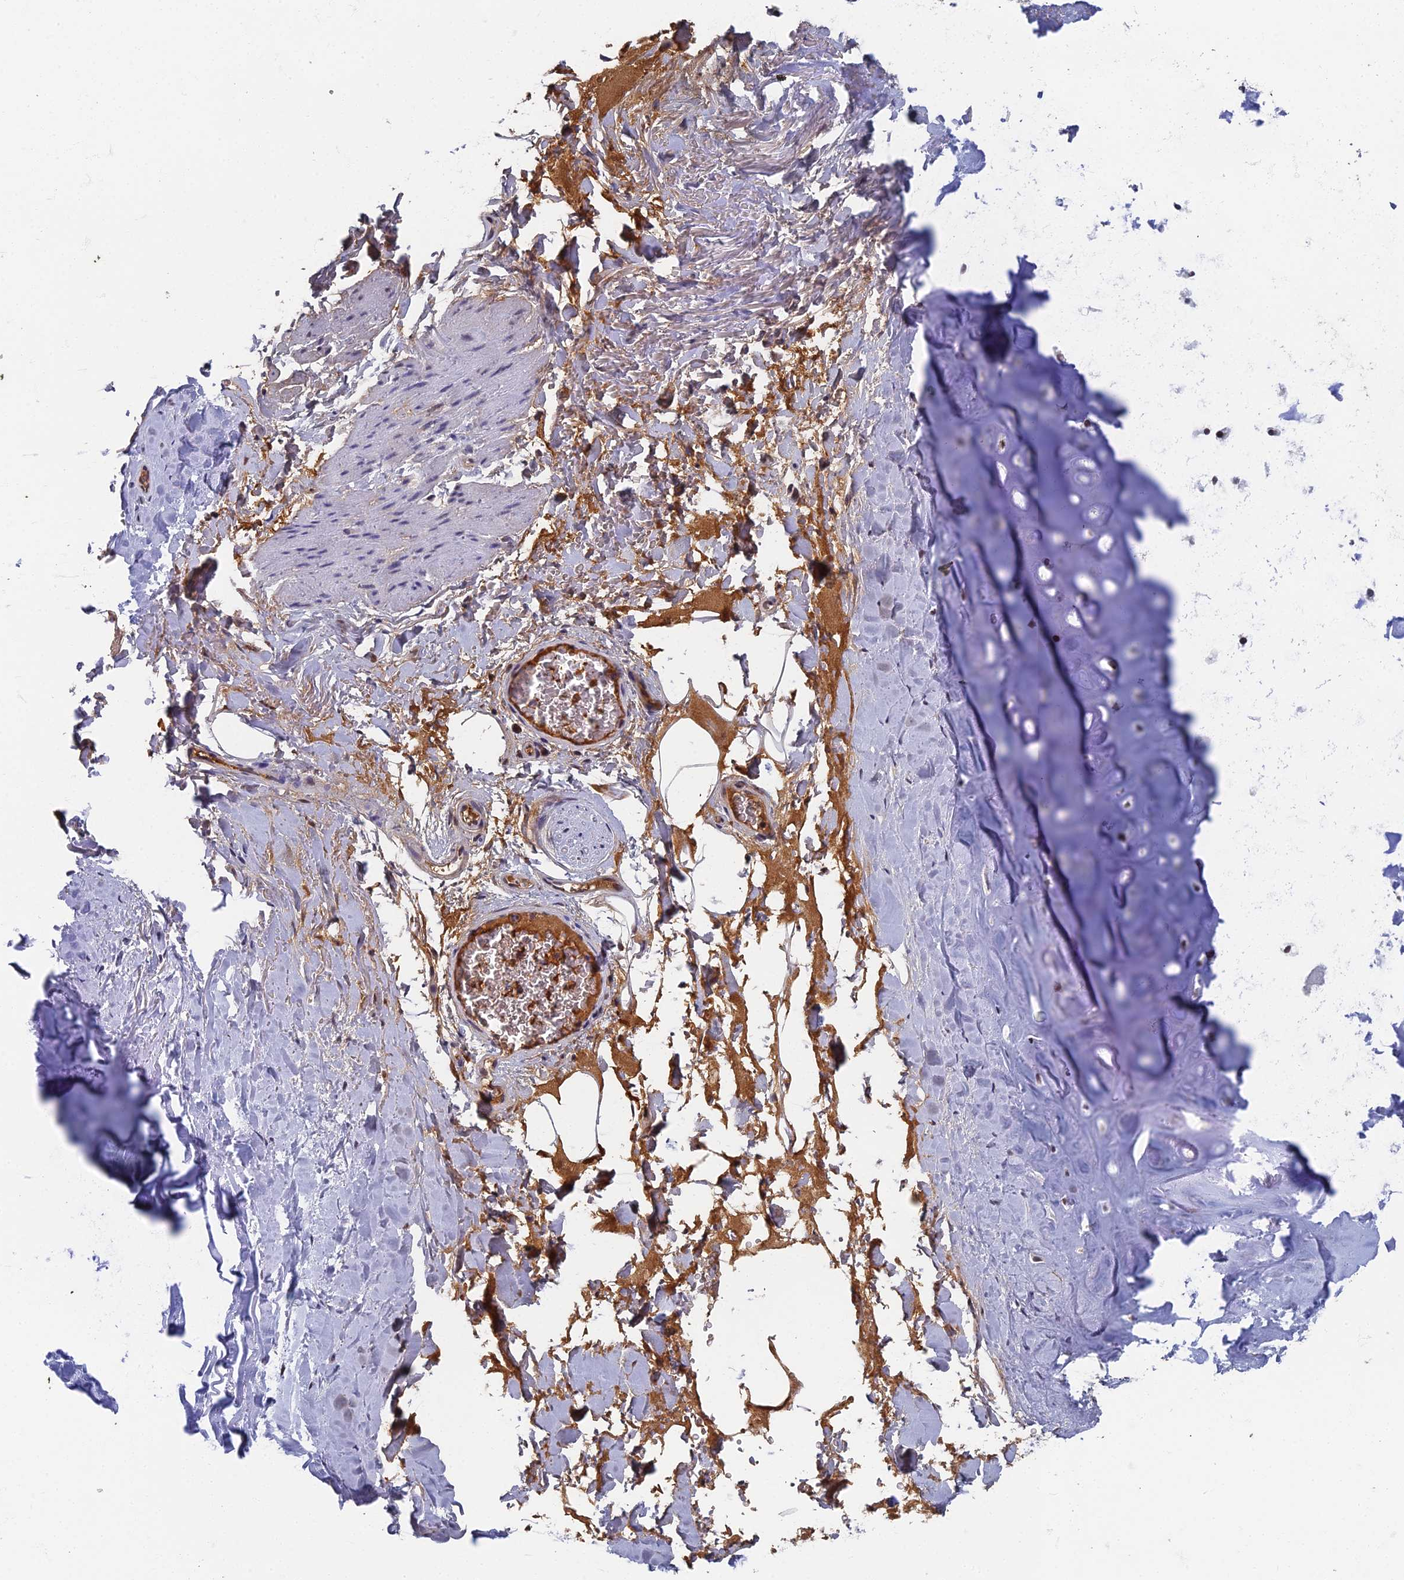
{"staining": {"intensity": "moderate", "quantity": ">75%", "location": "nuclear"}, "tissue": "adipose tissue", "cell_type": "Adipocytes", "image_type": "normal", "snomed": [{"axis": "morphology", "description": "Normal tissue, NOS"}, {"axis": "topography", "description": "Cartilage tissue"}], "caption": "Immunohistochemistry (IHC) of benign adipose tissue exhibits medium levels of moderate nuclear staining in approximately >75% of adipocytes.", "gene": "TAF13", "patient": {"sex": "female", "age": 63}}